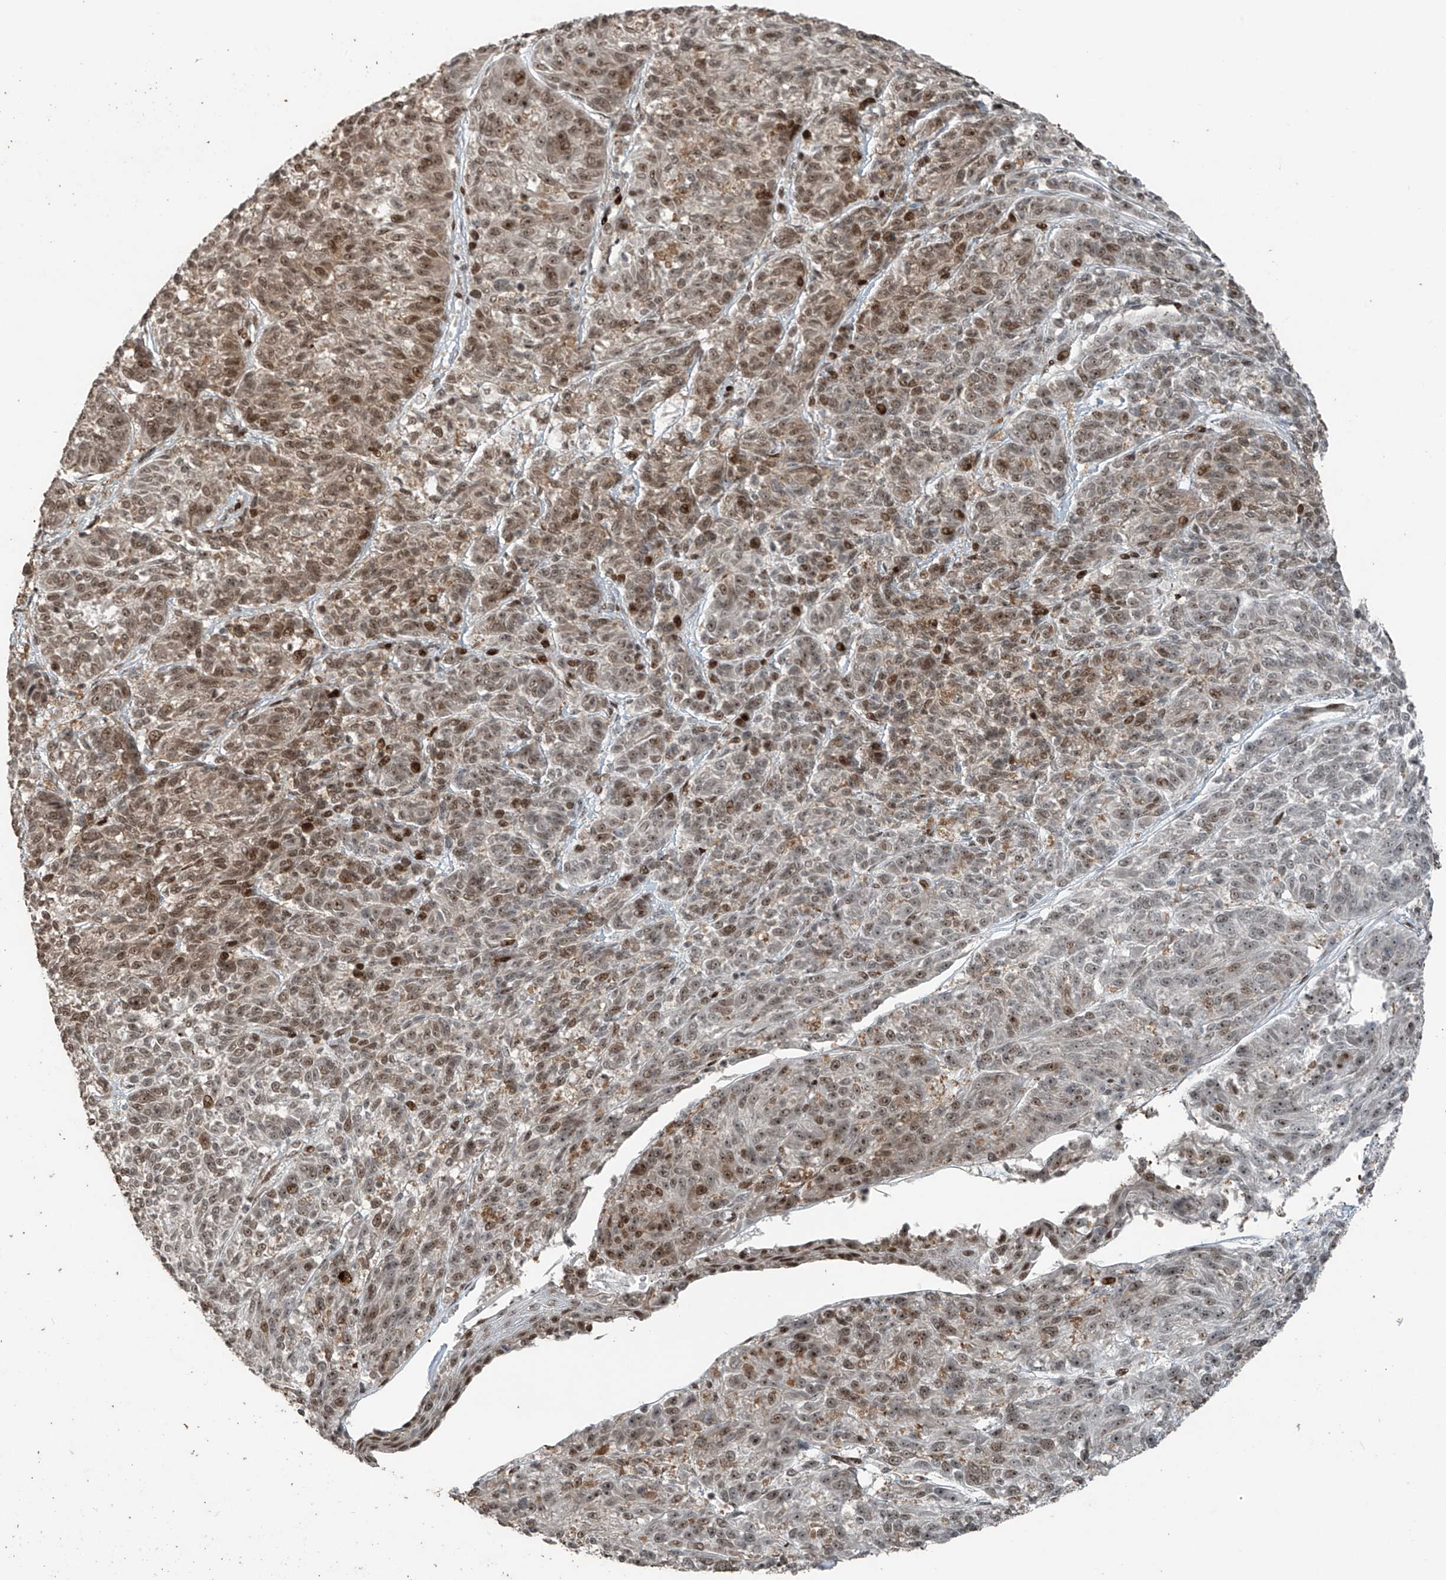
{"staining": {"intensity": "moderate", "quantity": ">75%", "location": "nuclear"}, "tissue": "melanoma", "cell_type": "Tumor cells", "image_type": "cancer", "snomed": [{"axis": "morphology", "description": "Malignant melanoma, NOS"}, {"axis": "topography", "description": "Skin"}], "caption": "Protein expression analysis of human melanoma reveals moderate nuclear staining in approximately >75% of tumor cells.", "gene": "PCNP", "patient": {"sex": "male", "age": 53}}